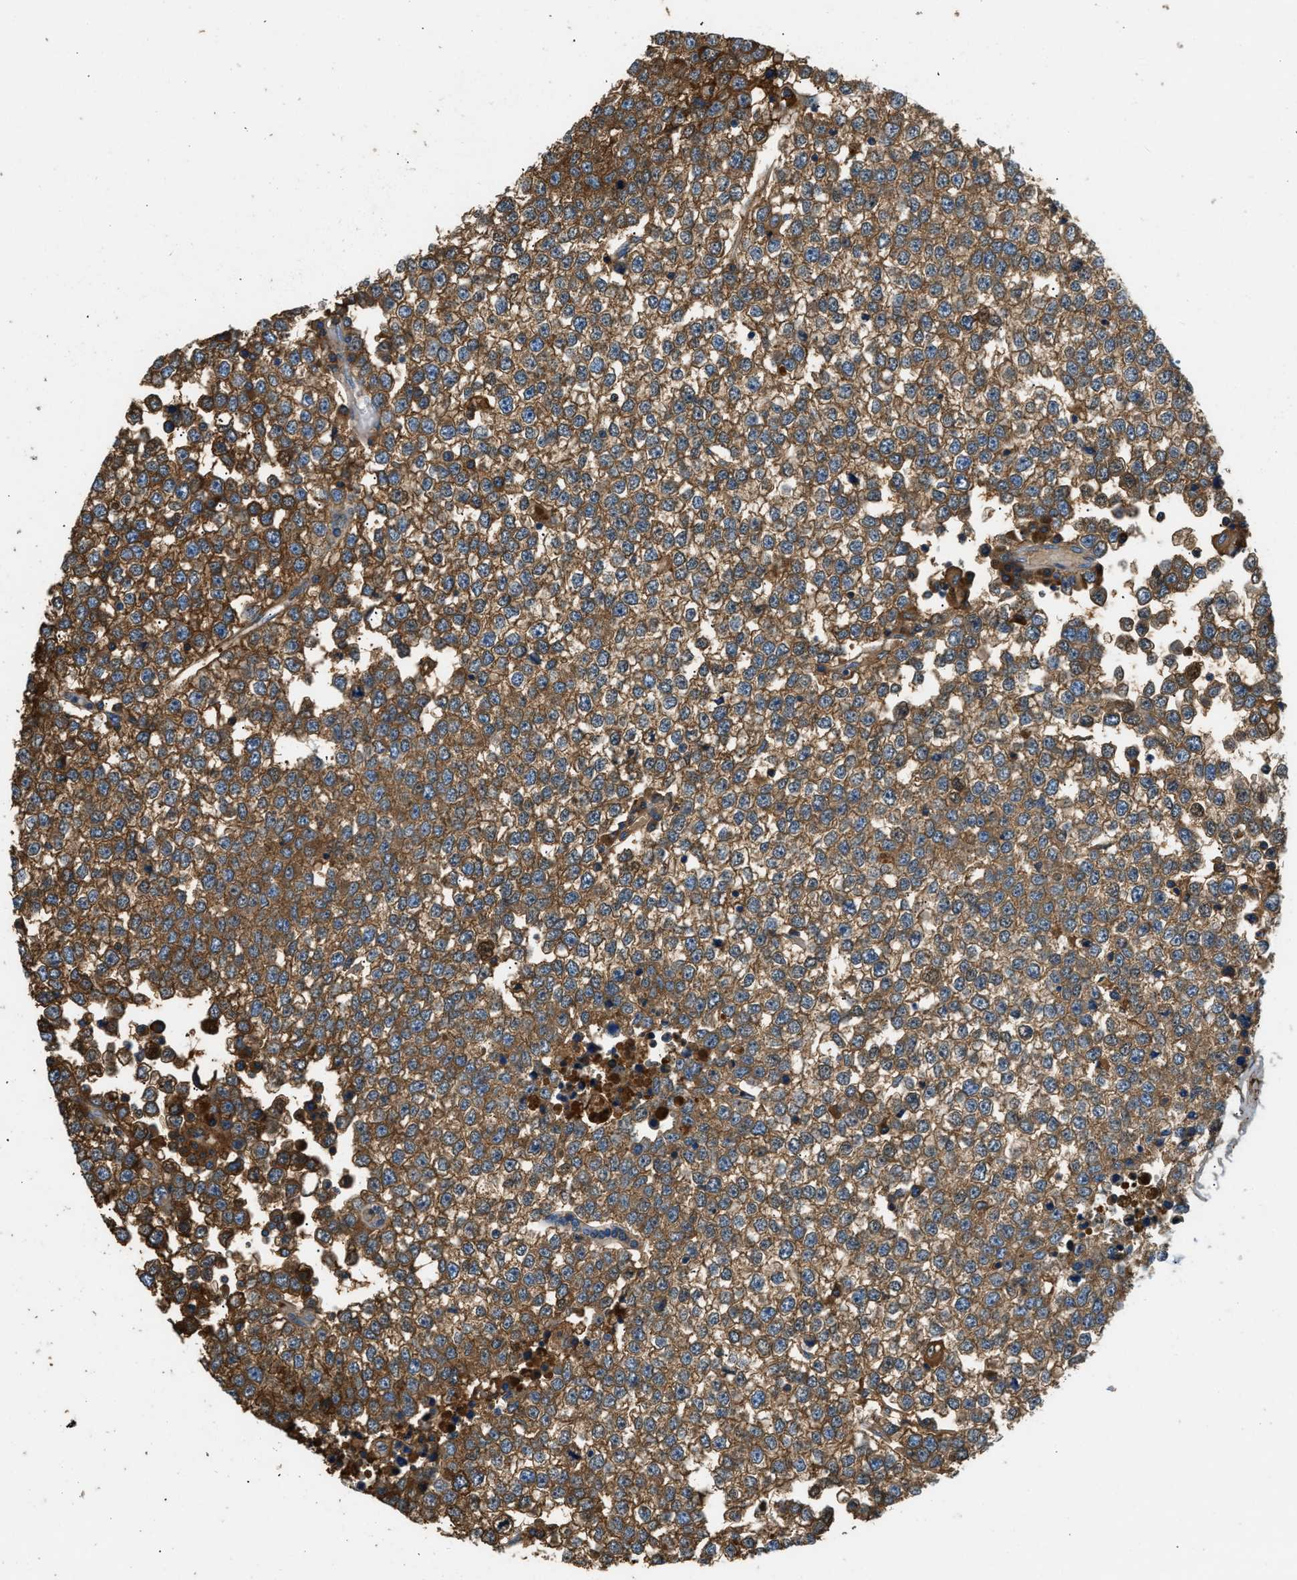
{"staining": {"intensity": "moderate", "quantity": ">75%", "location": "cytoplasmic/membranous"}, "tissue": "testis cancer", "cell_type": "Tumor cells", "image_type": "cancer", "snomed": [{"axis": "morphology", "description": "Seminoma, NOS"}, {"axis": "topography", "description": "Testis"}], "caption": "Testis cancer stained for a protein (brown) displays moderate cytoplasmic/membranous positive positivity in about >75% of tumor cells.", "gene": "STC1", "patient": {"sex": "male", "age": 65}}